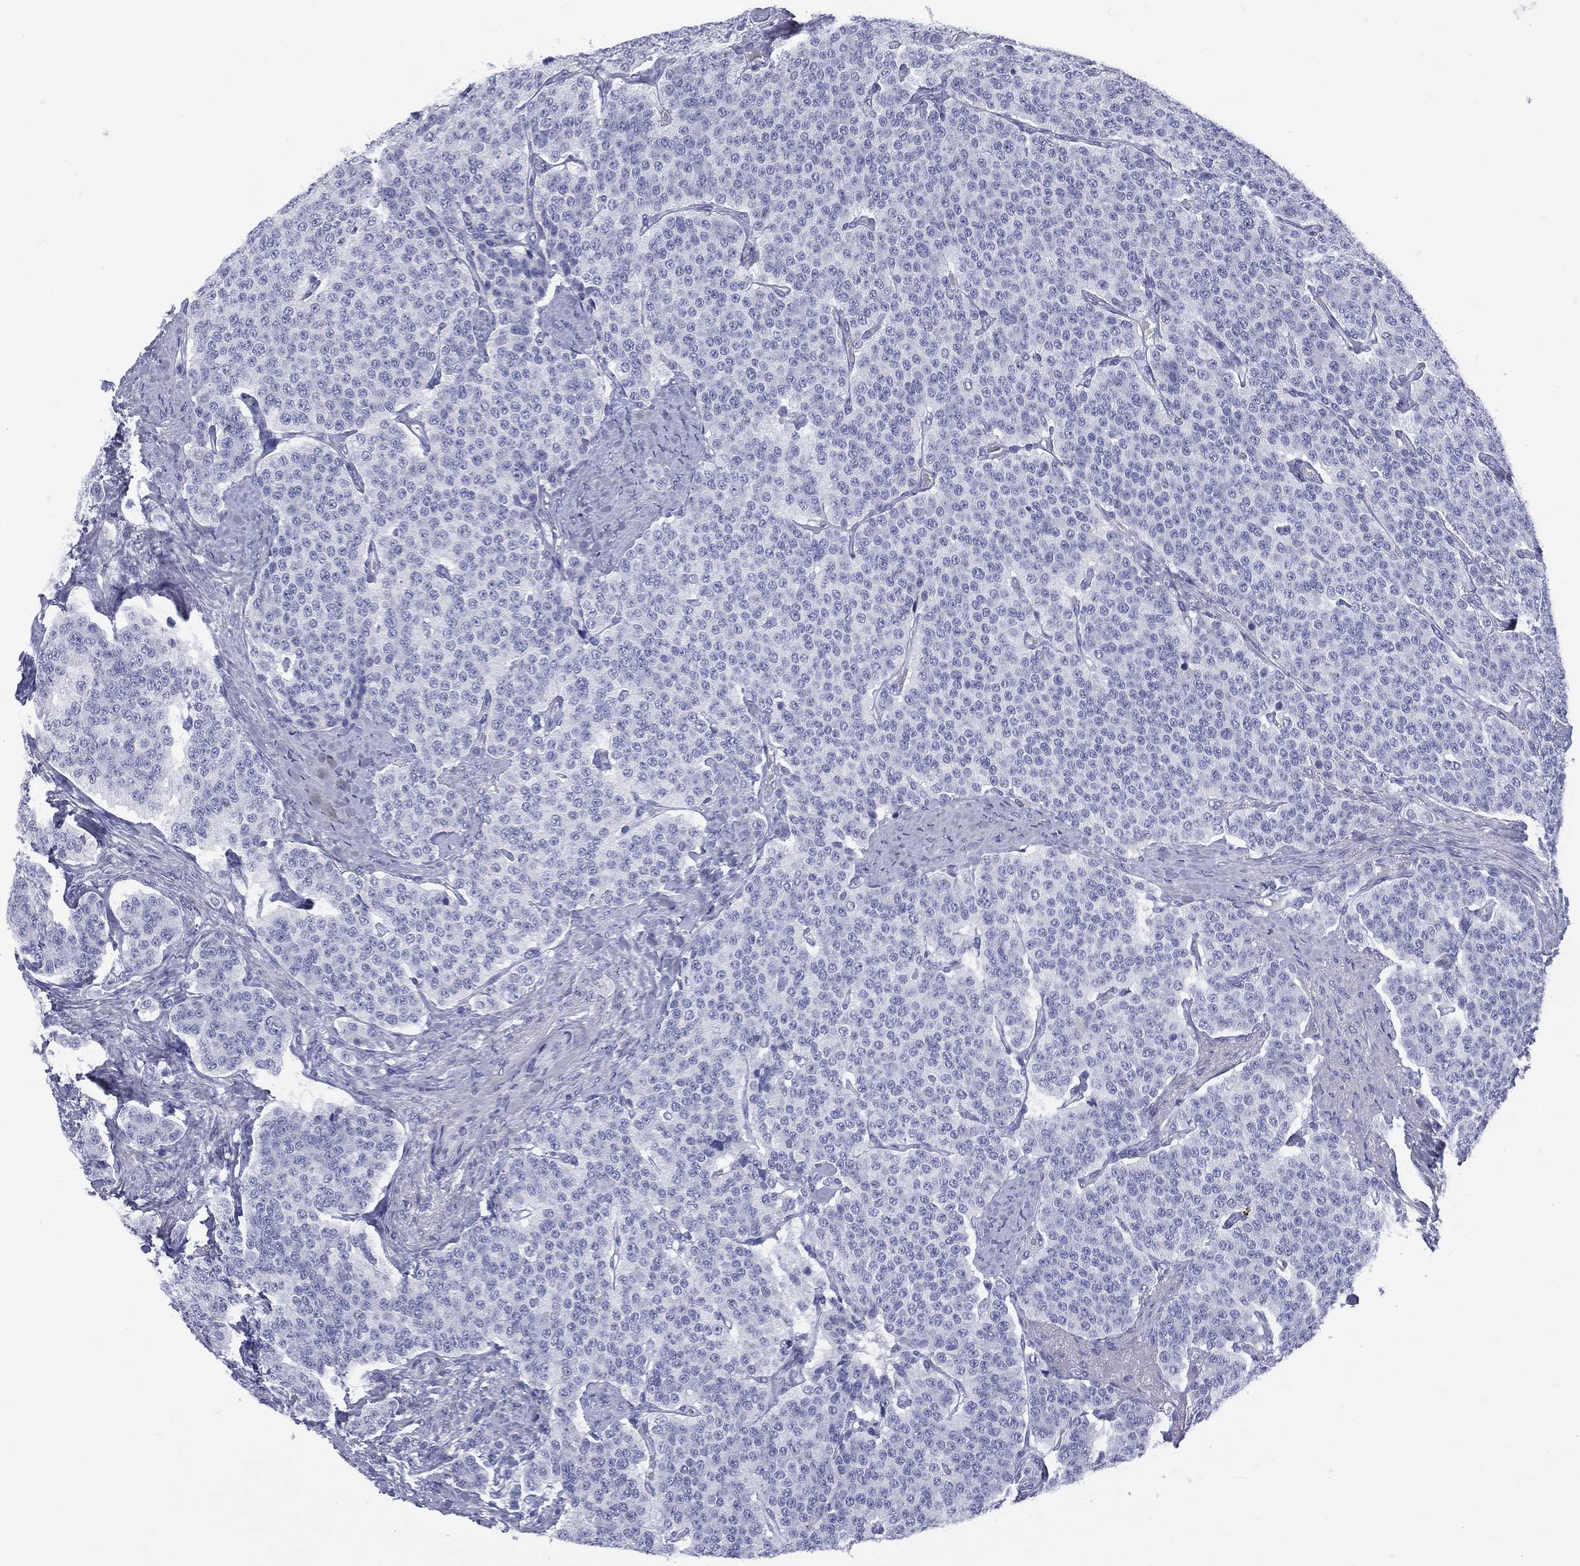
{"staining": {"intensity": "negative", "quantity": "none", "location": "none"}, "tissue": "carcinoid", "cell_type": "Tumor cells", "image_type": "cancer", "snomed": [{"axis": "morphology", "description": "Carcinoid, malignant, NOS"}, {"axis": "topography", "description": "Small intestine"}], "caption": "Immunohistochemical staining of human carcinoid exhibits no significant staining in tumor cells. (DAB IHC, high magnification).", "gene": "ETNPPL", "patient": {"sex": "female", "age": 58}}